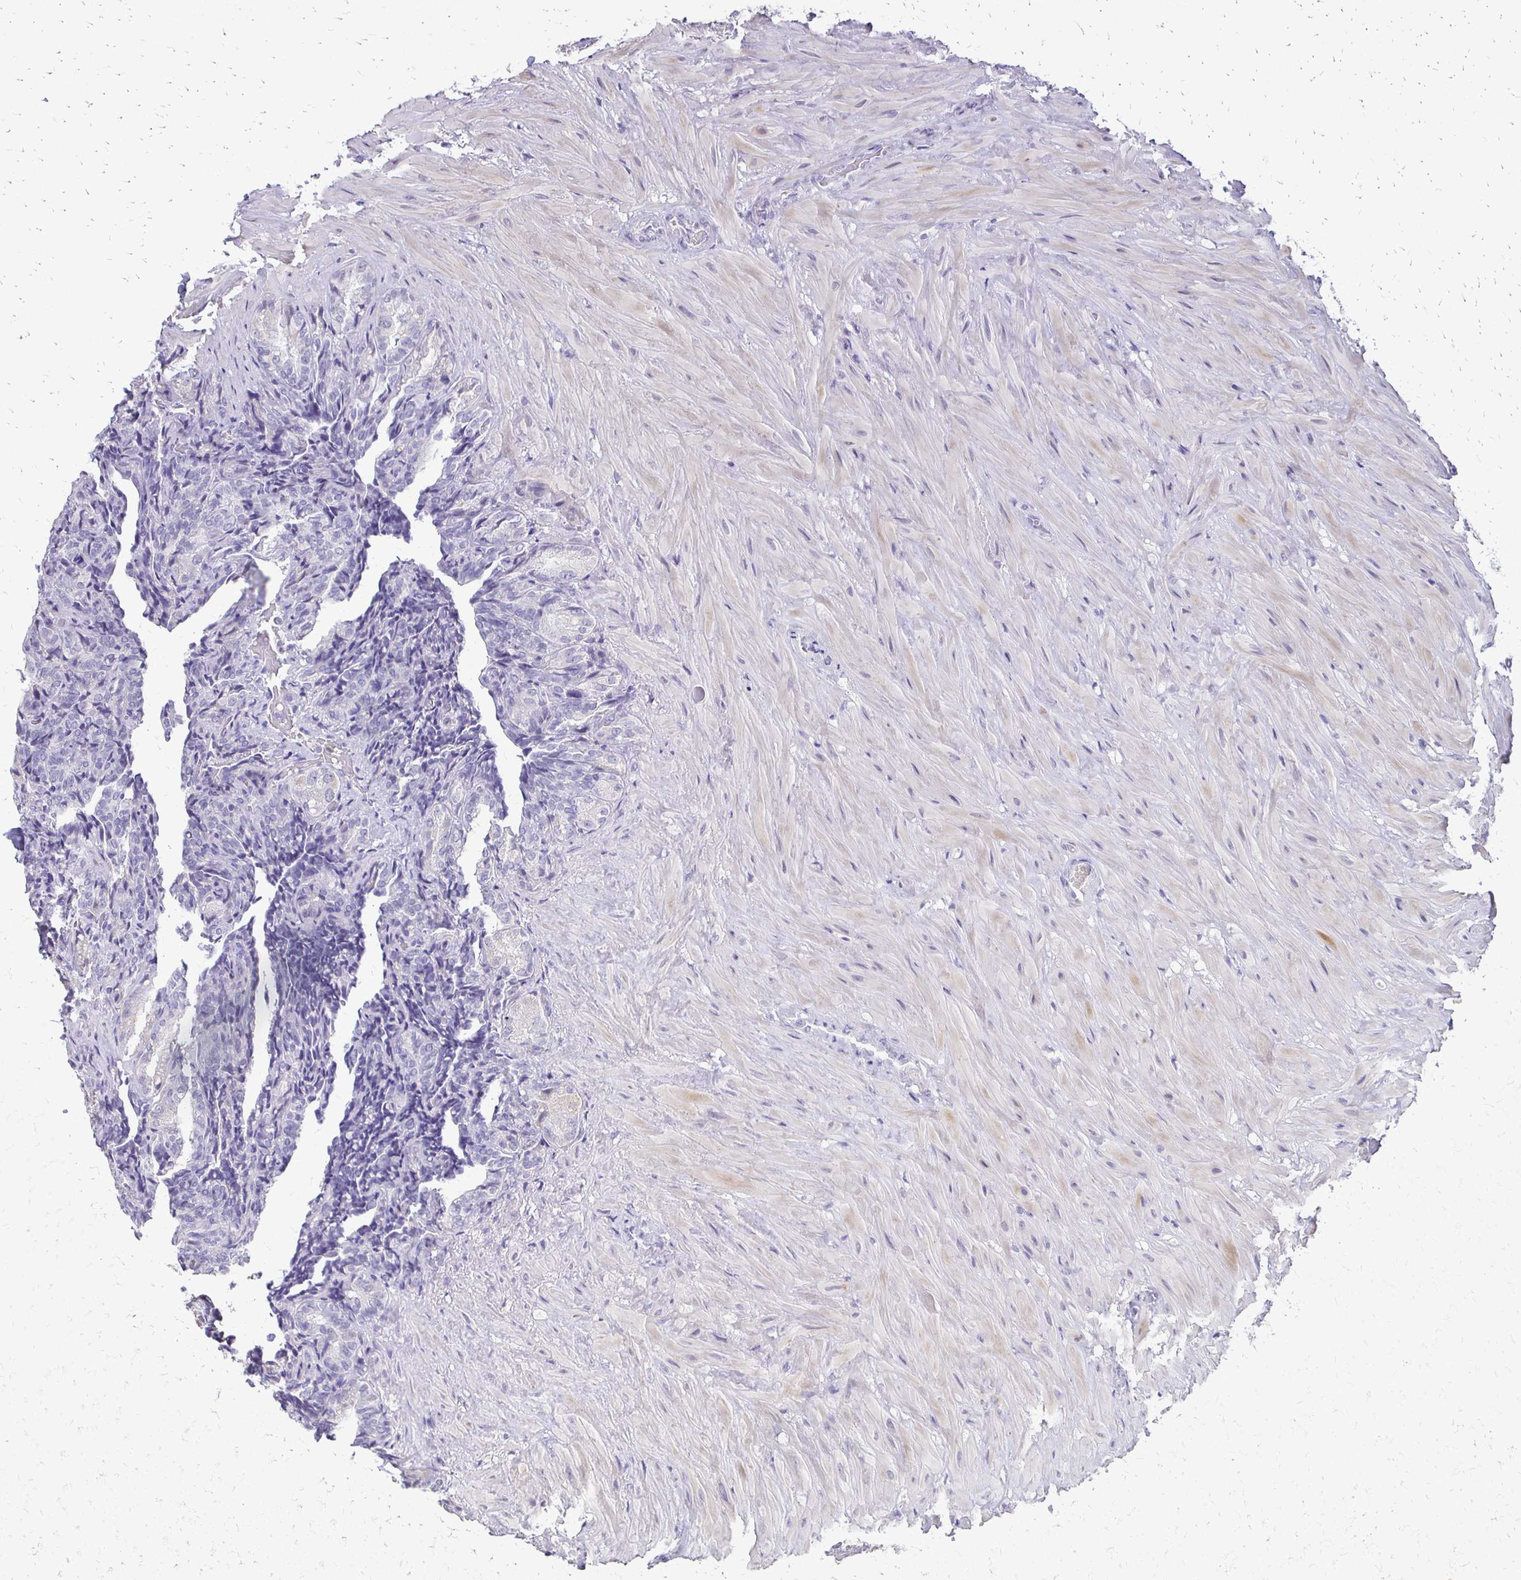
{"staining": {"intensity": "negative", "quantity": "none", "location": "none"}, "tissue": "seminal vesicle", "cell_type": "Glandular cells", "image_type": "normal", "snomed": [{"axis": "morphology", "description": "Normal tissue, NOS"}, {"axis": "topography", "description": "Seminal veicle"}], "caption": "An immunohistochemistry image of normal seminal vesicle is shown. There is no staining in glandular cells of seminal vesicle.", "gene": "ALPG", "patient": {"sex": "male", "age": 68}}